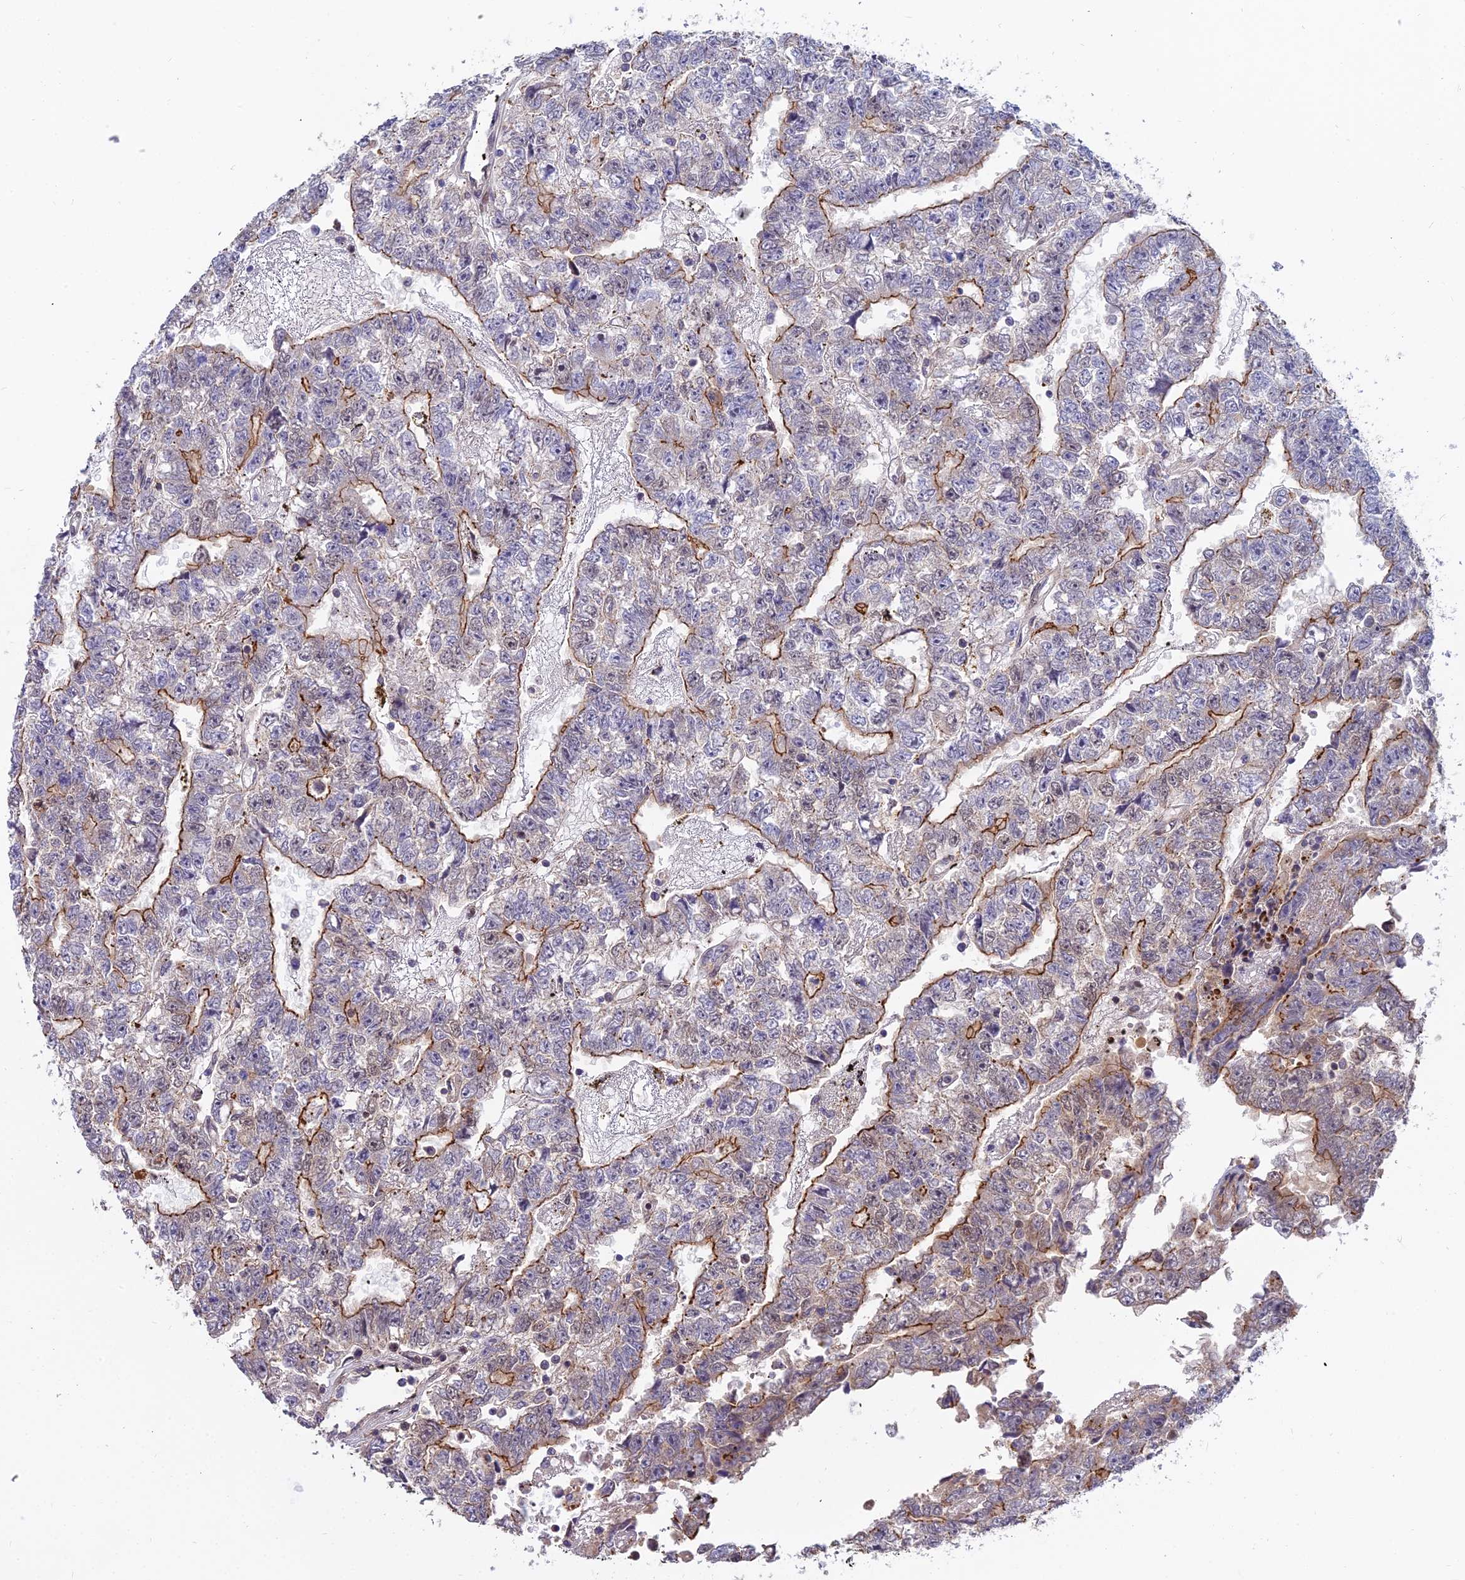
{"staining": {"intensity": "strong", "quantity": "25%-75%", "location": "cytoplasmic/membranous"}, "tissue": "testis cancer", "cell_type": "Tumor cells", "image_type": "cancer", "snomed": [{"axis": "morphology", "description": "Carcinoma, Embryonal, NOS"}, {"axis": "topography", "description": "Testis"}], "caption": "Protein staining reveals strong cytoplasmic/membranous expression in about 25%-75% of tumor cells in testis cancer (embryonal carcinoma). Using DAB (3,3'-diaminobenzidine) (brown) and hematoxylin (blue) stains, captured at high magnification using brightfield microscopy.", "gene": "GLYATL3", "patient": {"sex": "male", "age": 25}}